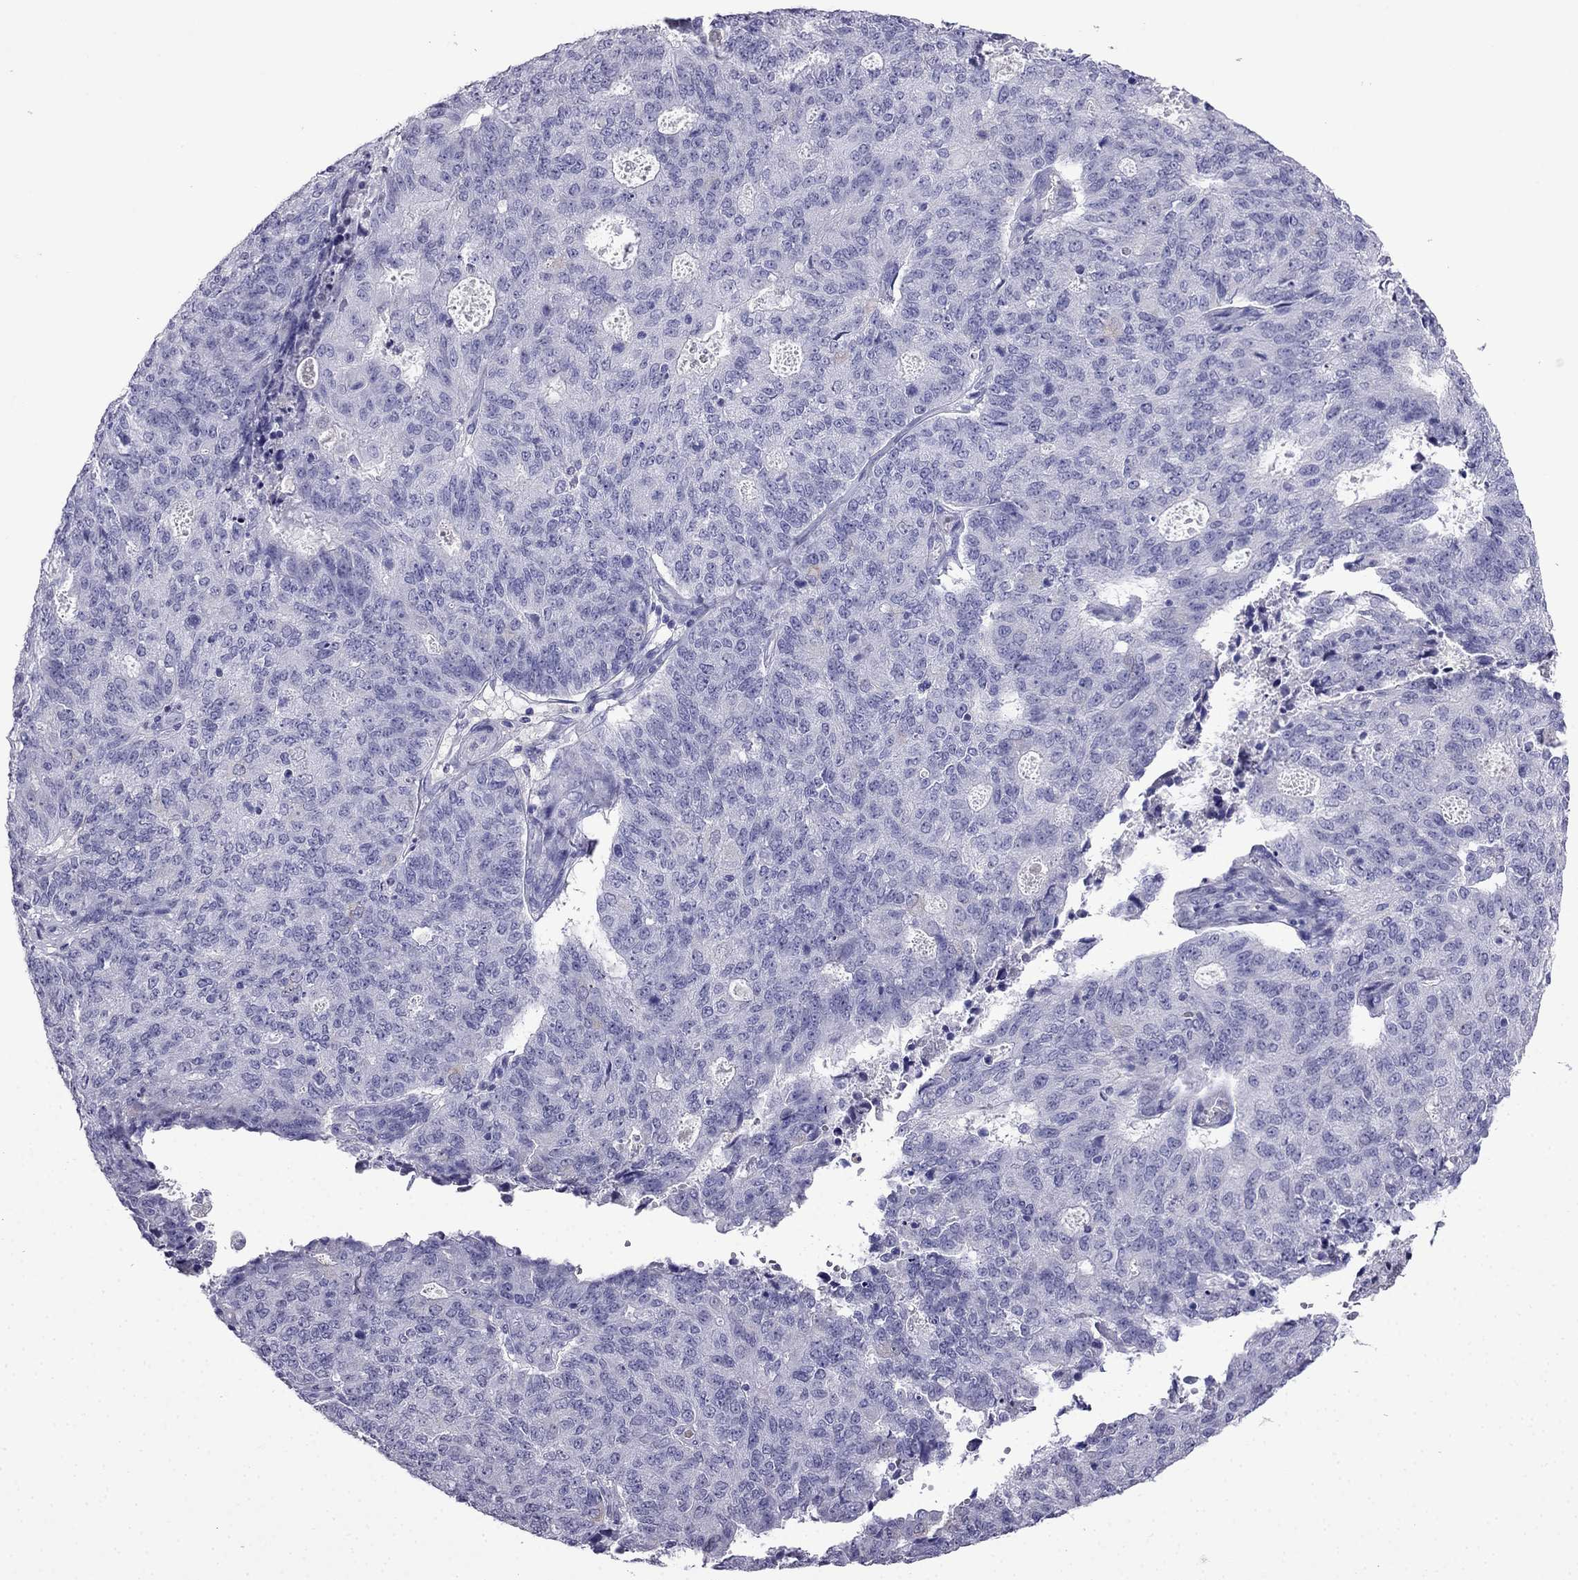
{"staining": {"intensity": "weak", "quantity": "<25%", "location": "cytoplasmic/membranous"}, "tissue": "endometrial cancer", "cell_type": "Tumor cells", "image_type": "cancer", "snomed": [{"axis": "morphology", "description": "Adenocarcinoma, NOS"}, {"axis": "topography", "description": "Endometrium"}], "caption": "Immunohistochemical staining of human endometrial cancer (adenocarcinoma) exhibits no significant staining in tumor cells.", "gene": "CDHR4", "patient": {"sex": "female", "age": 82}}